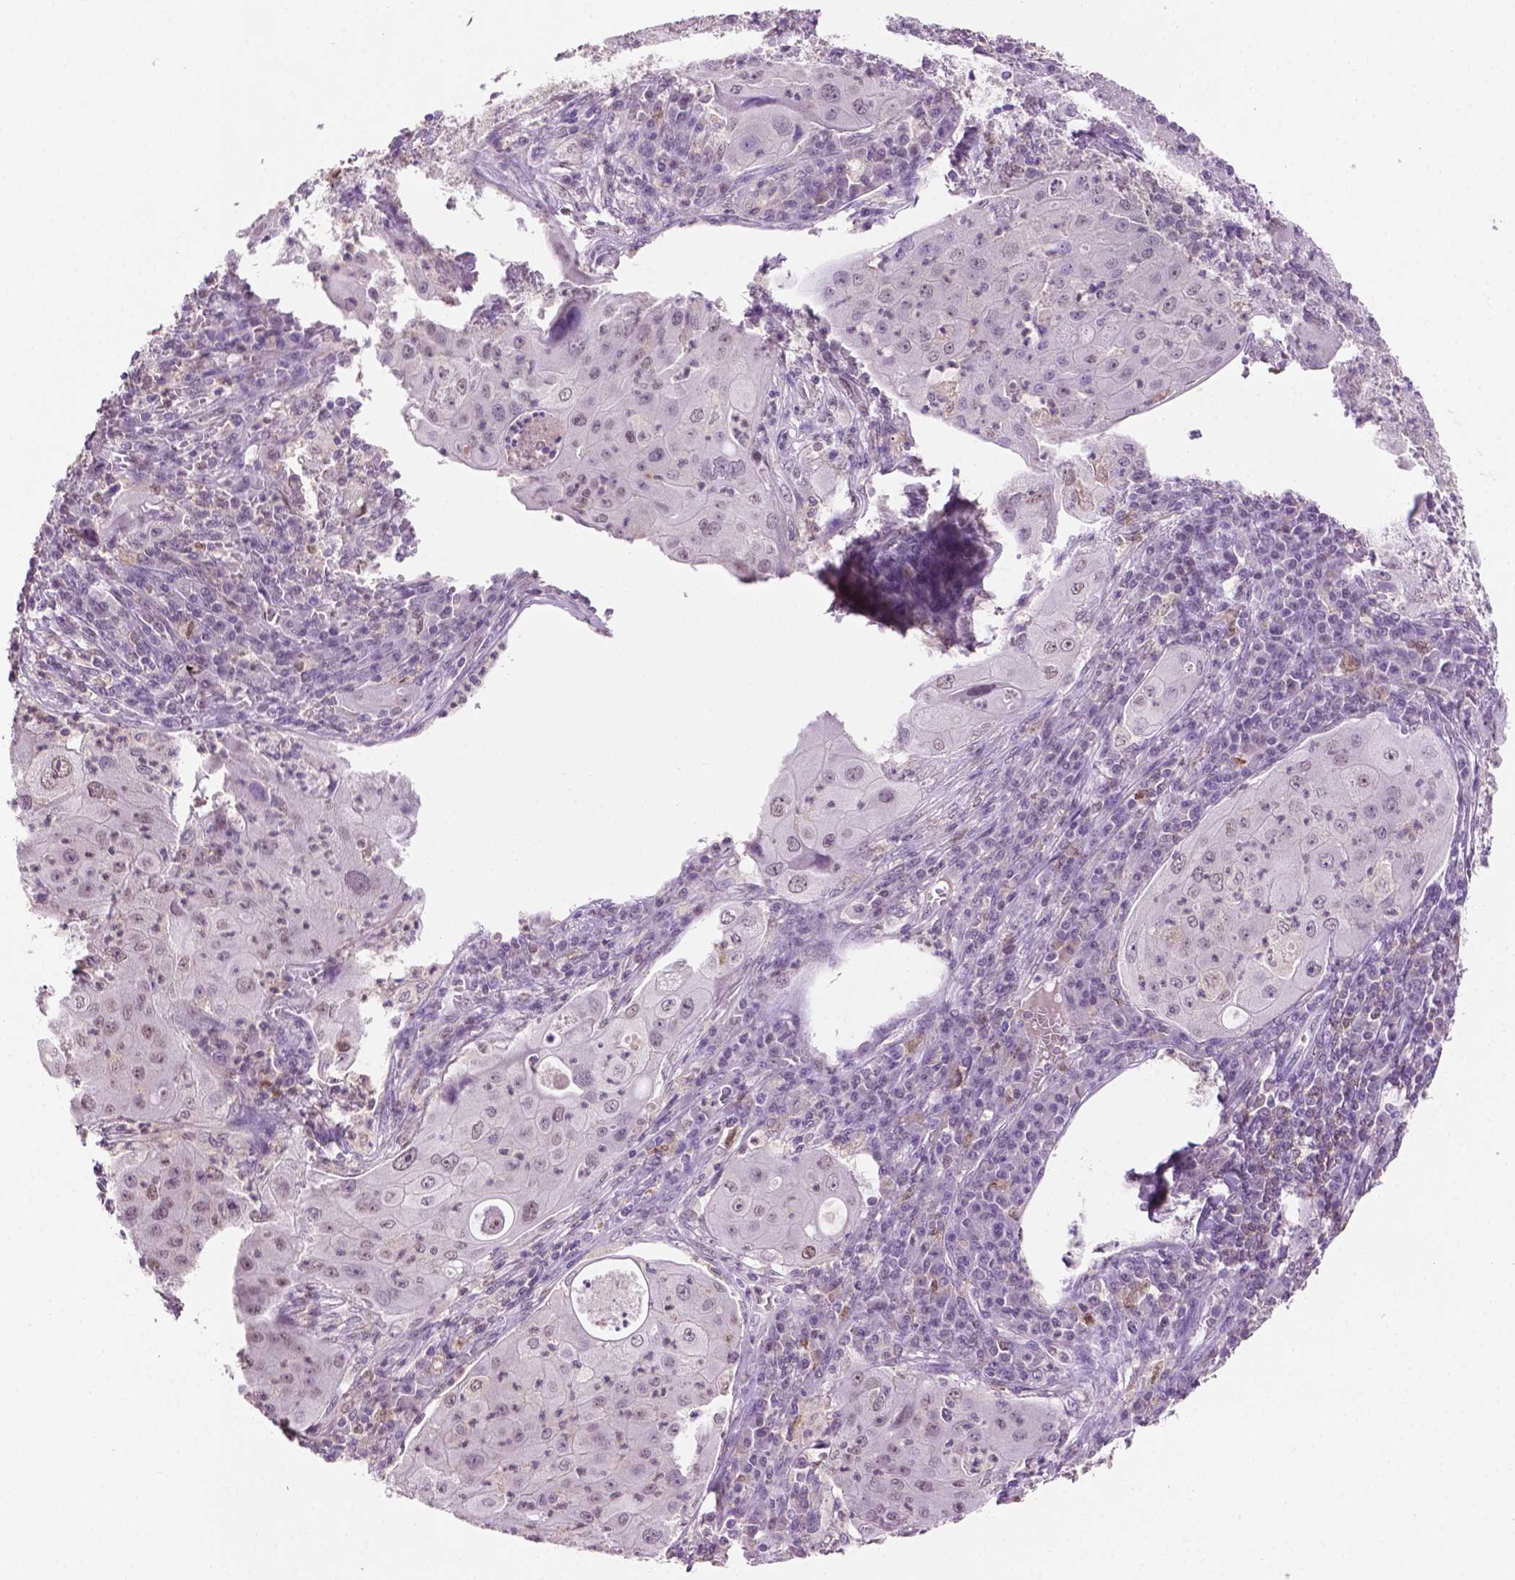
{"staining": {"intensity": "negative", "quantity": "none", "location": "none"}, "tissue": "lung cancer", "cell_type": "Tumor cells", "image_type": "cancer", "snomed": [{"axis": "morphology", "description": "Squamous cell carcinoma, NOS"}, {"axis": "topography", "description": "Lung"}], "caption": "High magnification brightfield microscopy of lung squamous cell carcinoma stained with DAB (3,3'-diaminobenzidine) (brown) and counterstained with hematoxylin (blue): tumor cells show no significant staining. (Brightfield microscopy of DAB immunohistochemistry (IHC) at high magnification).", "gene": "PTPN6", "patient": {"sex": "female", "age": 59}}